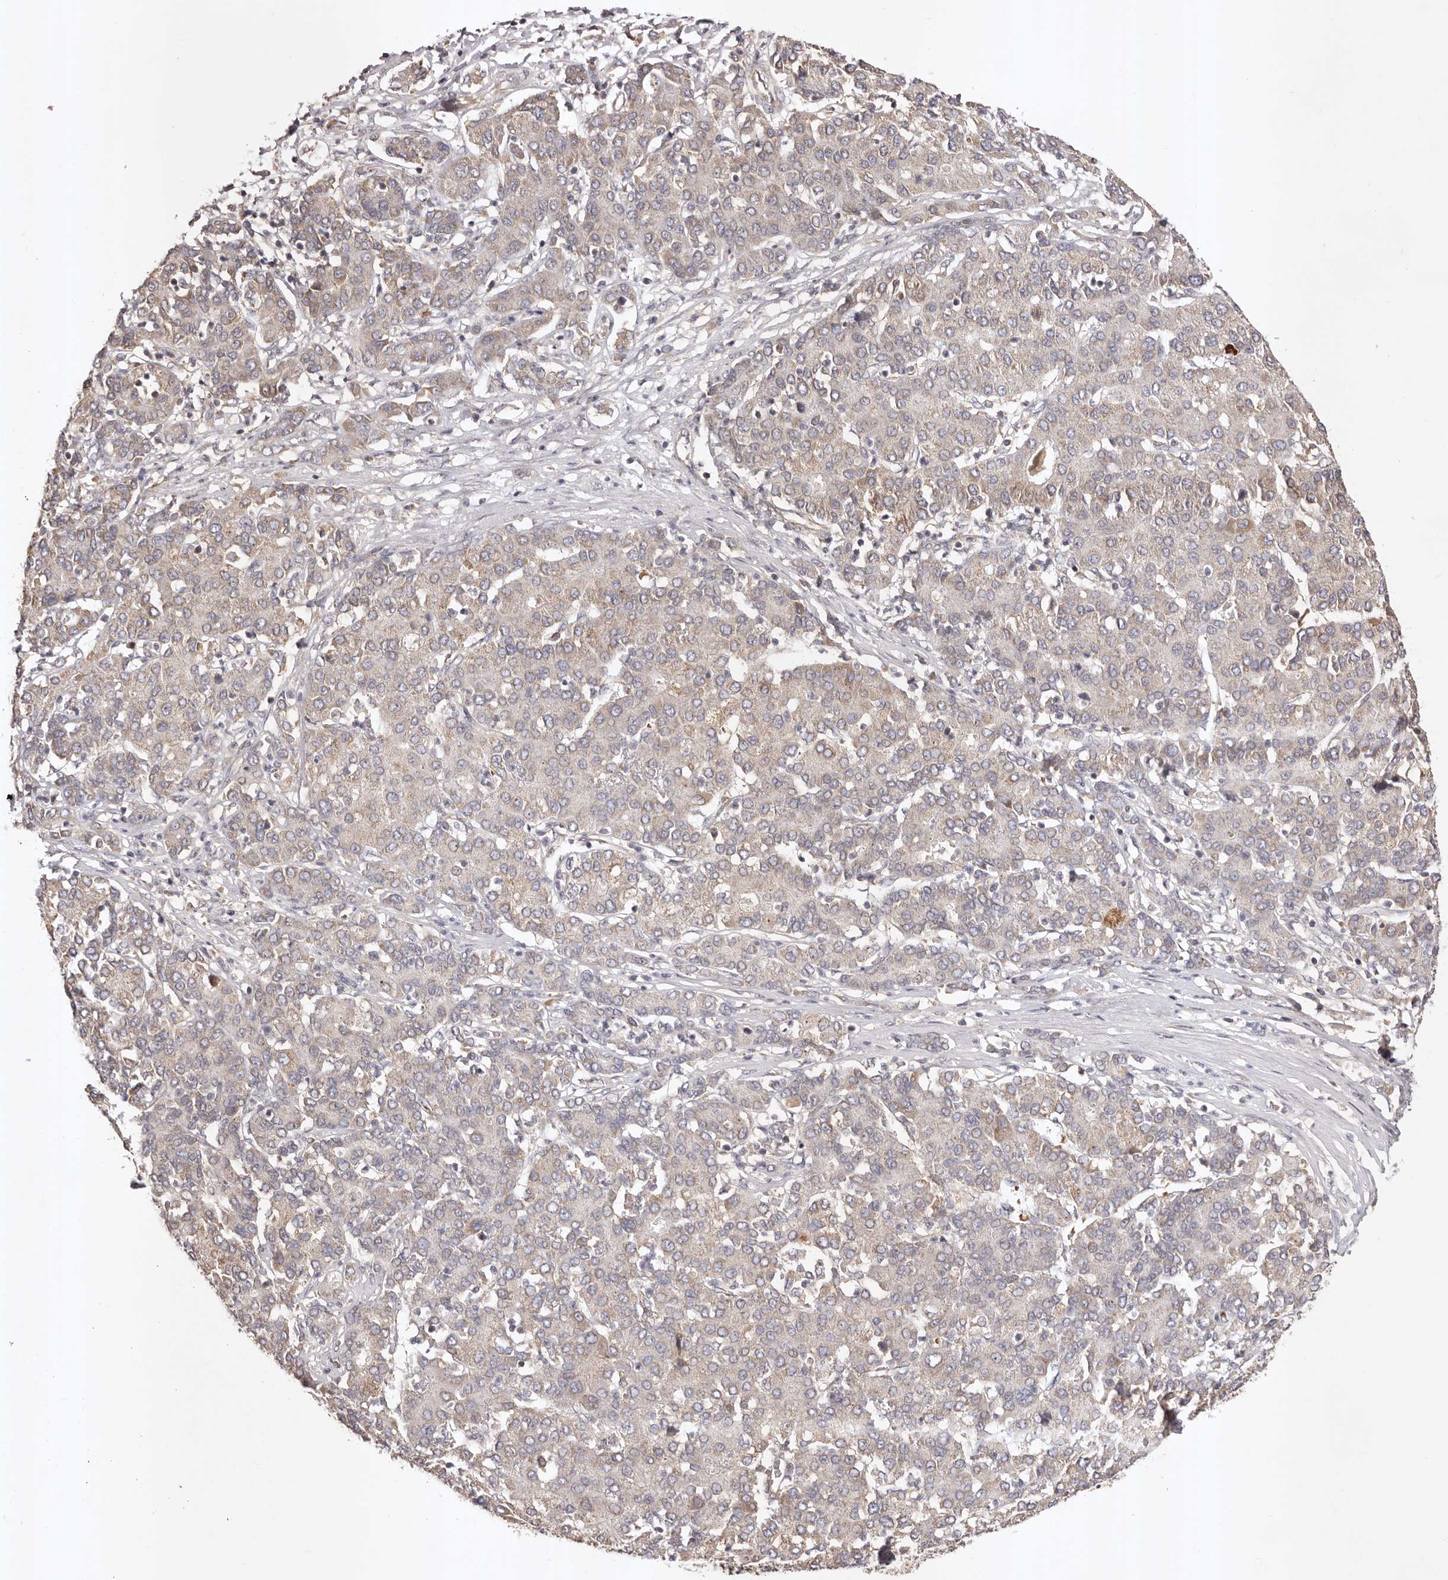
{"staining": {"intensity": "weak", "quantity": "<25%", "location": "cytoplasmic/membranous"}, "tissue": "liver cancer", "cell_type": "Tumor cells", "image_type": "cancer", "snomed": [{"axis": "morphology", "description": "Carcinoma, Hepatocellular, NOS"}, {"axis": "topography", "description": "Liver"}], "caption": "DAB immunohistochemical staining of human liver cancer shows no significant expression in tumor cells.", "gene": "UBR2", "patient": {"sex": "male", "age": 65}}